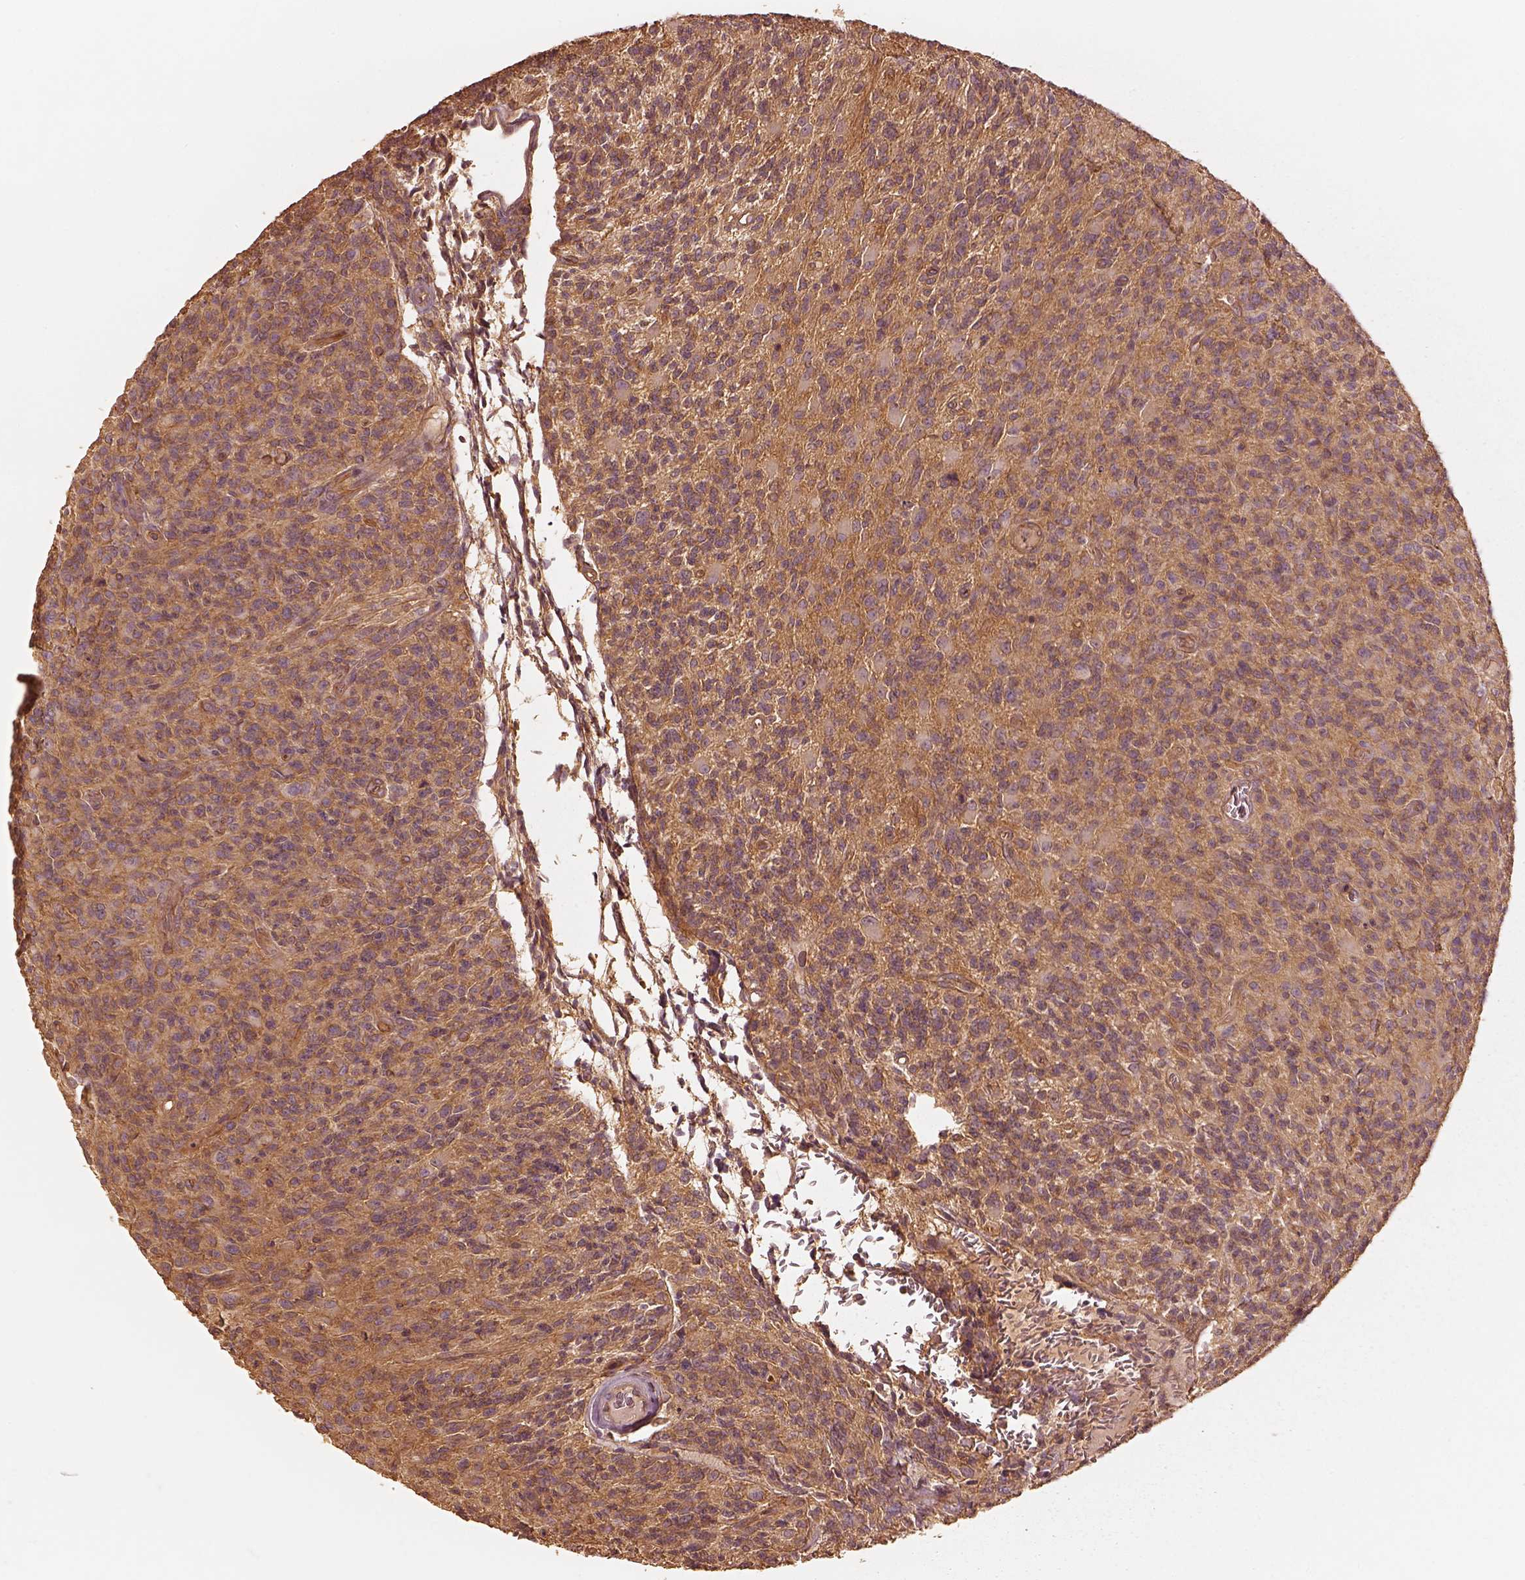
{"staining": {"intensity": "moderate", "quantity": ">75%", "location": "cytoplasmic/membranous"}, "tissue": "glioma", "cell_type": "Tumor cells", "image_type": "cancer", "snomed": [{"axis": "morphology", "description": "Glioma, malignant, High grade"}, {"axis": "topography", "description": "Brain"}], "caption": "Immunohistochemistry of human malignant glioma (high-grade) exhibits medium levels of moderate cytoplasmic/membranous expression in approximately >75% of tumor cells.", "gene": "WDR7", "patient": {"sex": "male", "age": 76}}